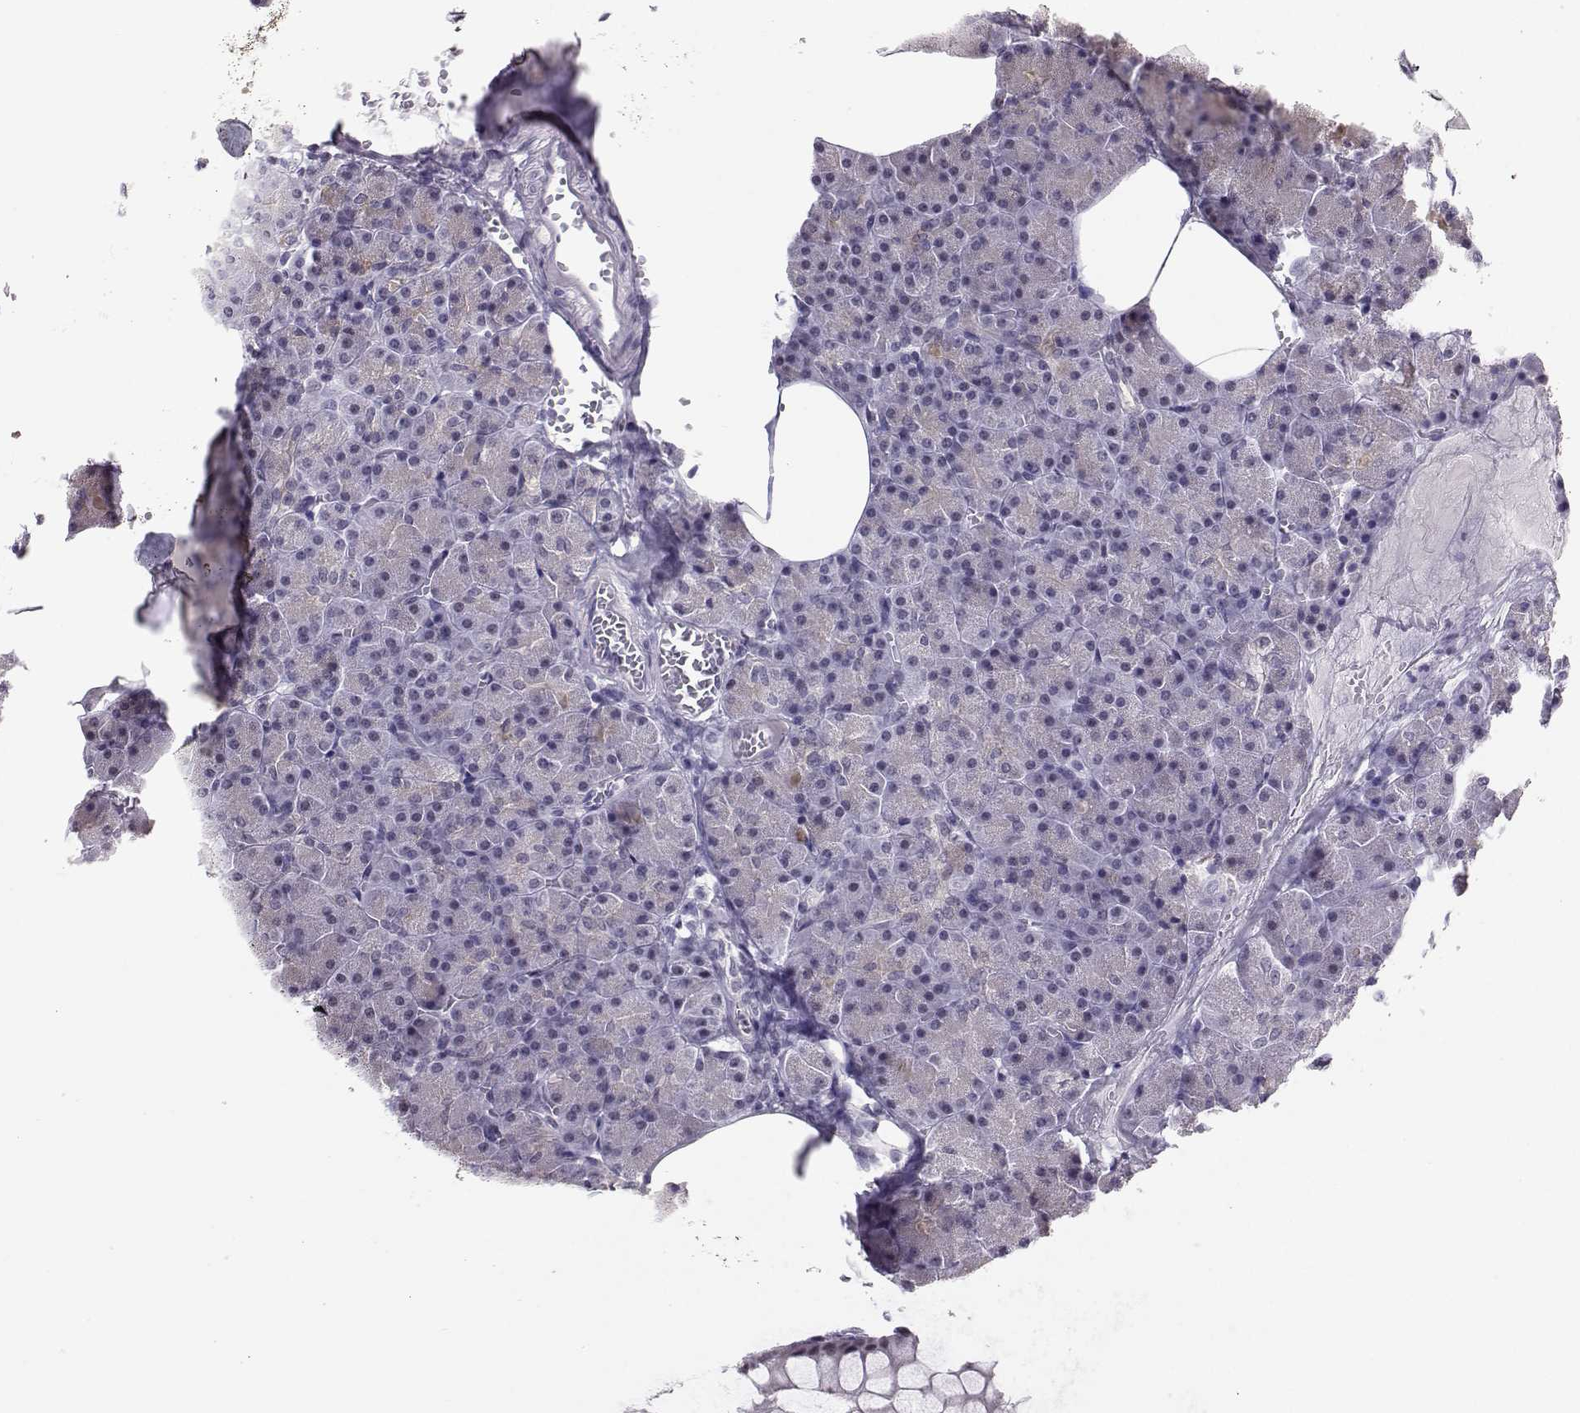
{"staining": {"intensity": "negative", "quantity": "none", "location": "none"}, "tissue": "pancreas", "cell_type": "Exocrine glandular cells", "image_type": "normal", "snomed": [{"axis": "morphology", "description": "Normal tissue, NOS"}, {"axis": "topography", "description": "Pancreas"}], "caption": "High power microscopy histopathology image of an immunohistochemistry photomicrograph of normal pancreas, revealing no significant positivity in exocrine glandular cells. (Brightfield microscopy of DAB (3,3'-diaminobenzidine) IHC at high magnification).", "gene": "DNAAF1", "patient": {"sex": "female", "age": 45}}